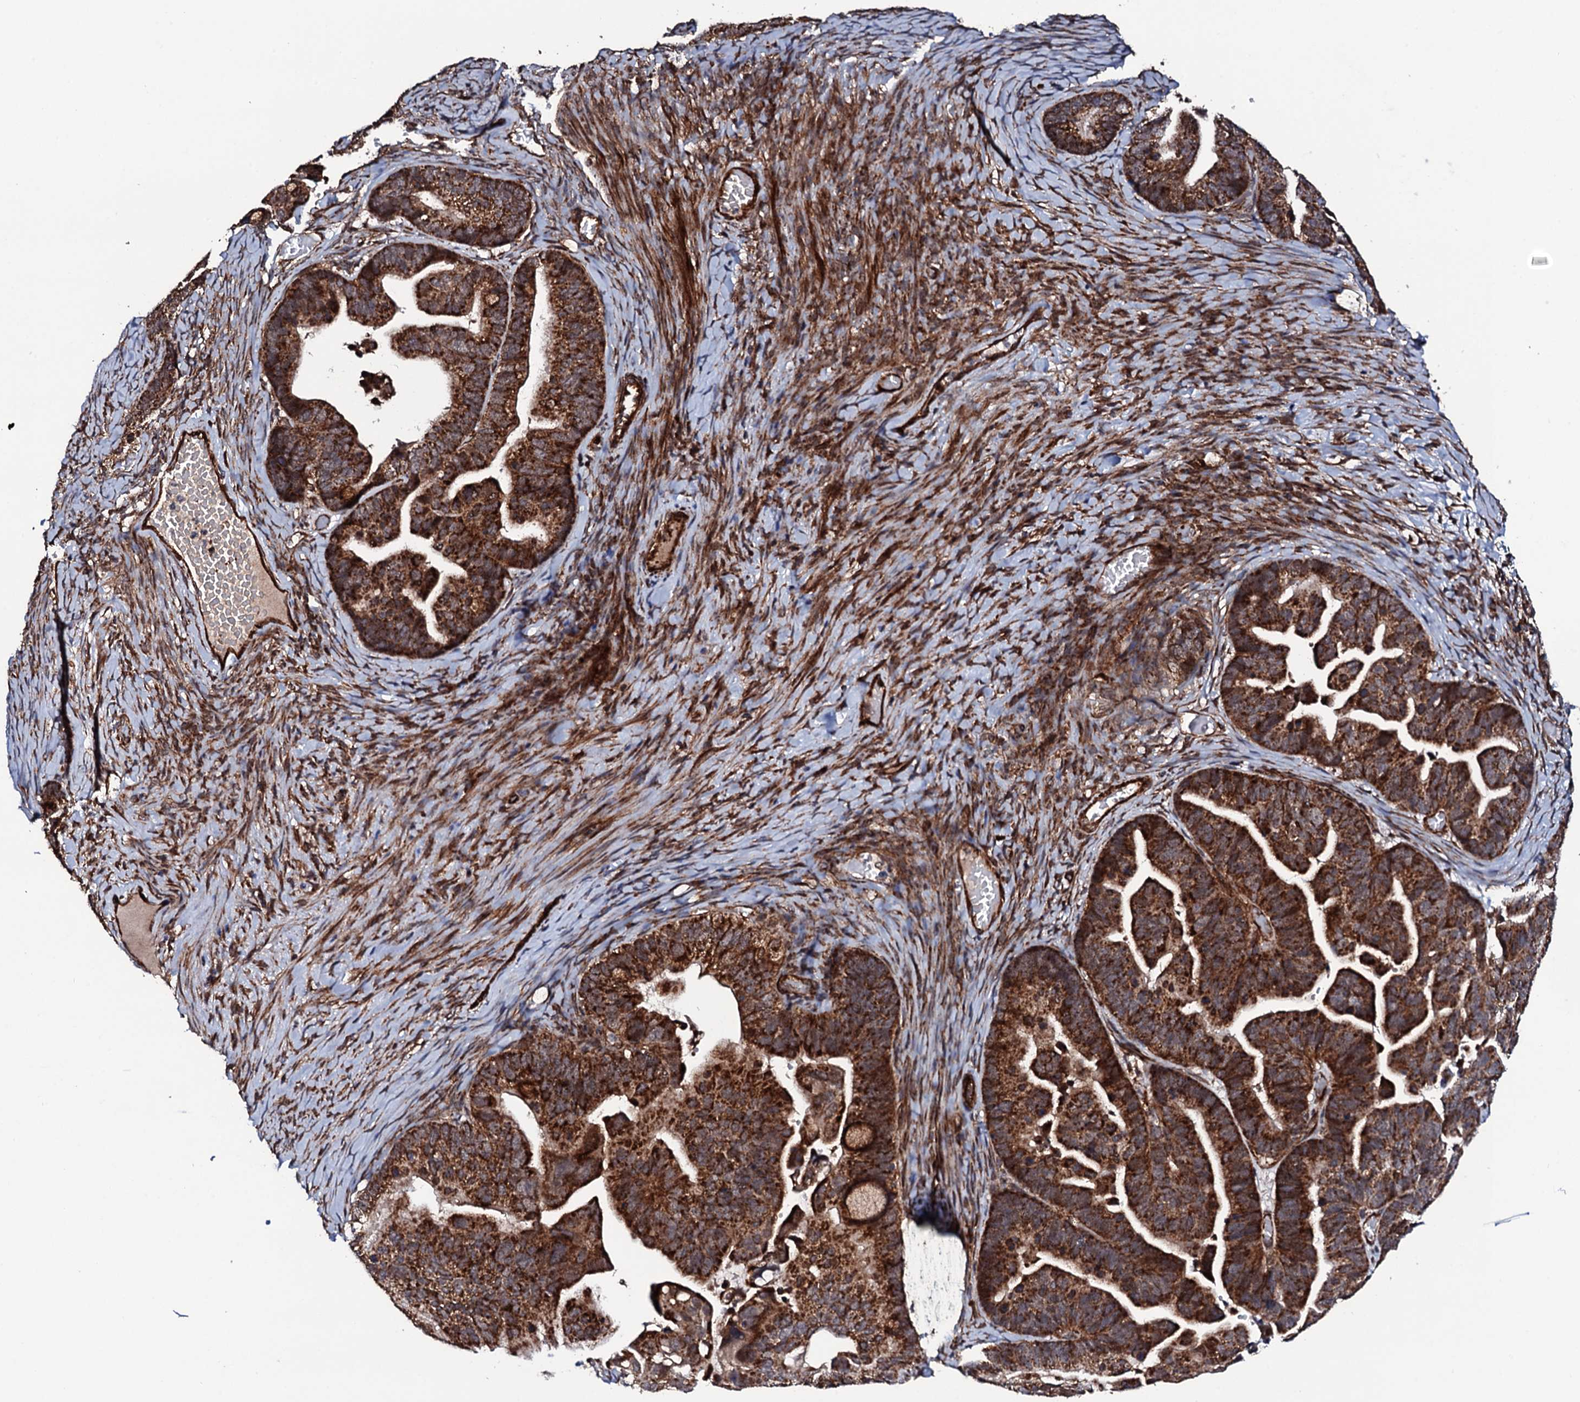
{"staining": {"intensity": "strong", "quantity": ">75%", "location": "cytoplasmic/membranous"}, "tissue": "ovarian cancer", "cell_type": "Tumor cells", "image_type": "cancer", "snomed": [{"axis": "morphology", "description": "Cystadenocarcinoma, serous, NOS"}, {"axis": "topography", "description": "Ovary"}], "caption": "Serous cystadenocarcinoma (ovarian) tissue displays strong cytoplasmic/membranous positivity in approximately >75% of tumor cells", "gene": "MTIF3", "patient": {"sex": "female", "age": 56}}